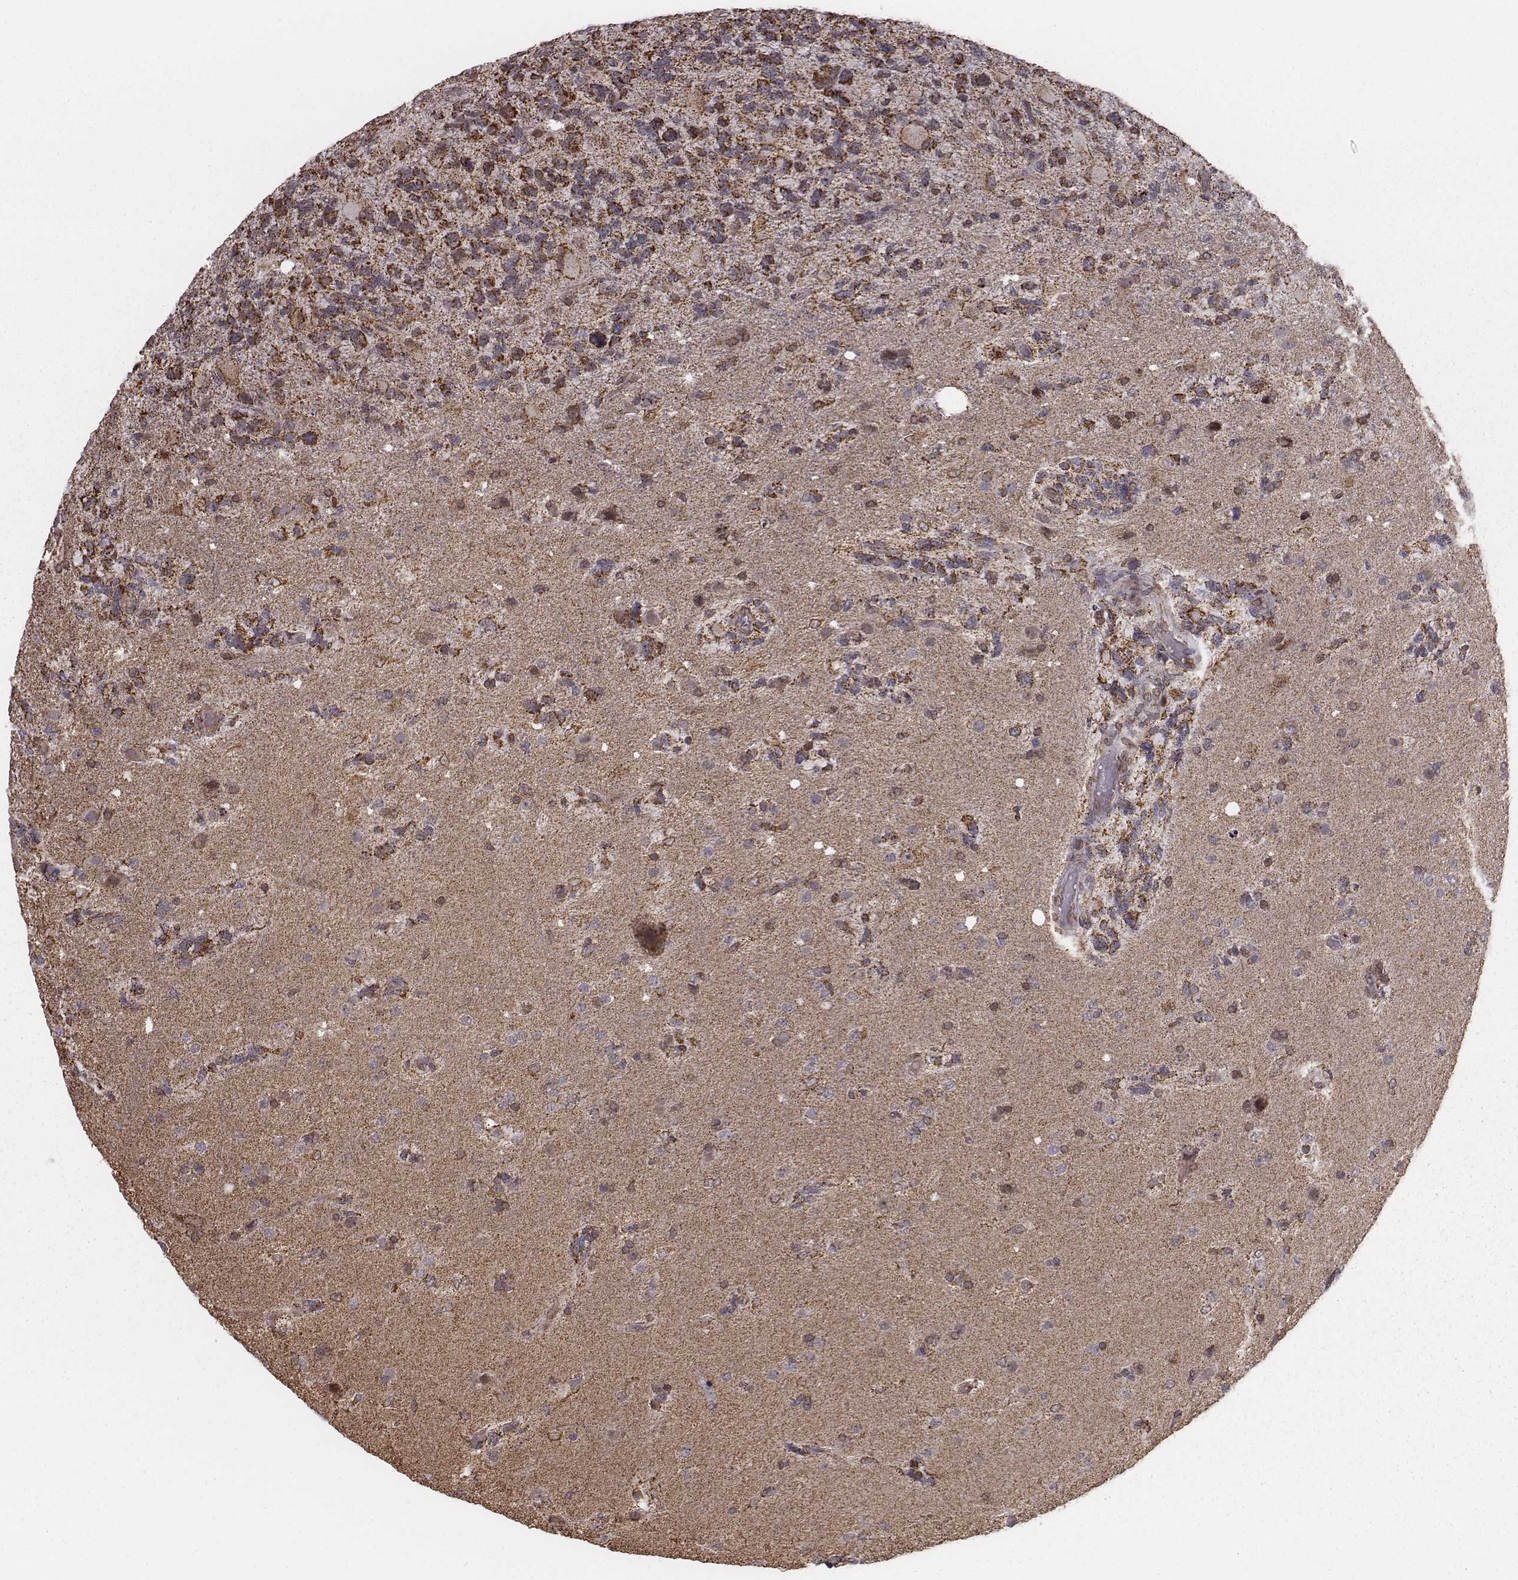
{"staining": {"intensity": "moderate", "quantity": ">75%", "location": "cytoplasmic/membranous"}, "tissue": "glioma", "cell_type": "Tumor cells", "image_type": "cancer", "snomed": [{"axis": "morphology", "description": "Glioma, malignant, High grade"}, {"axis": "topography", "description": "Brain"}], "caption": "Immunohistochemical staining of malignant high-grade glioma displays medium levels of moderate cytoplasmic/membranous expression in about >75% of tumor cells. Nuclei are stained in blue.", "gene": "ACOT2", "patient": {"sex": "female", "age": 71}}